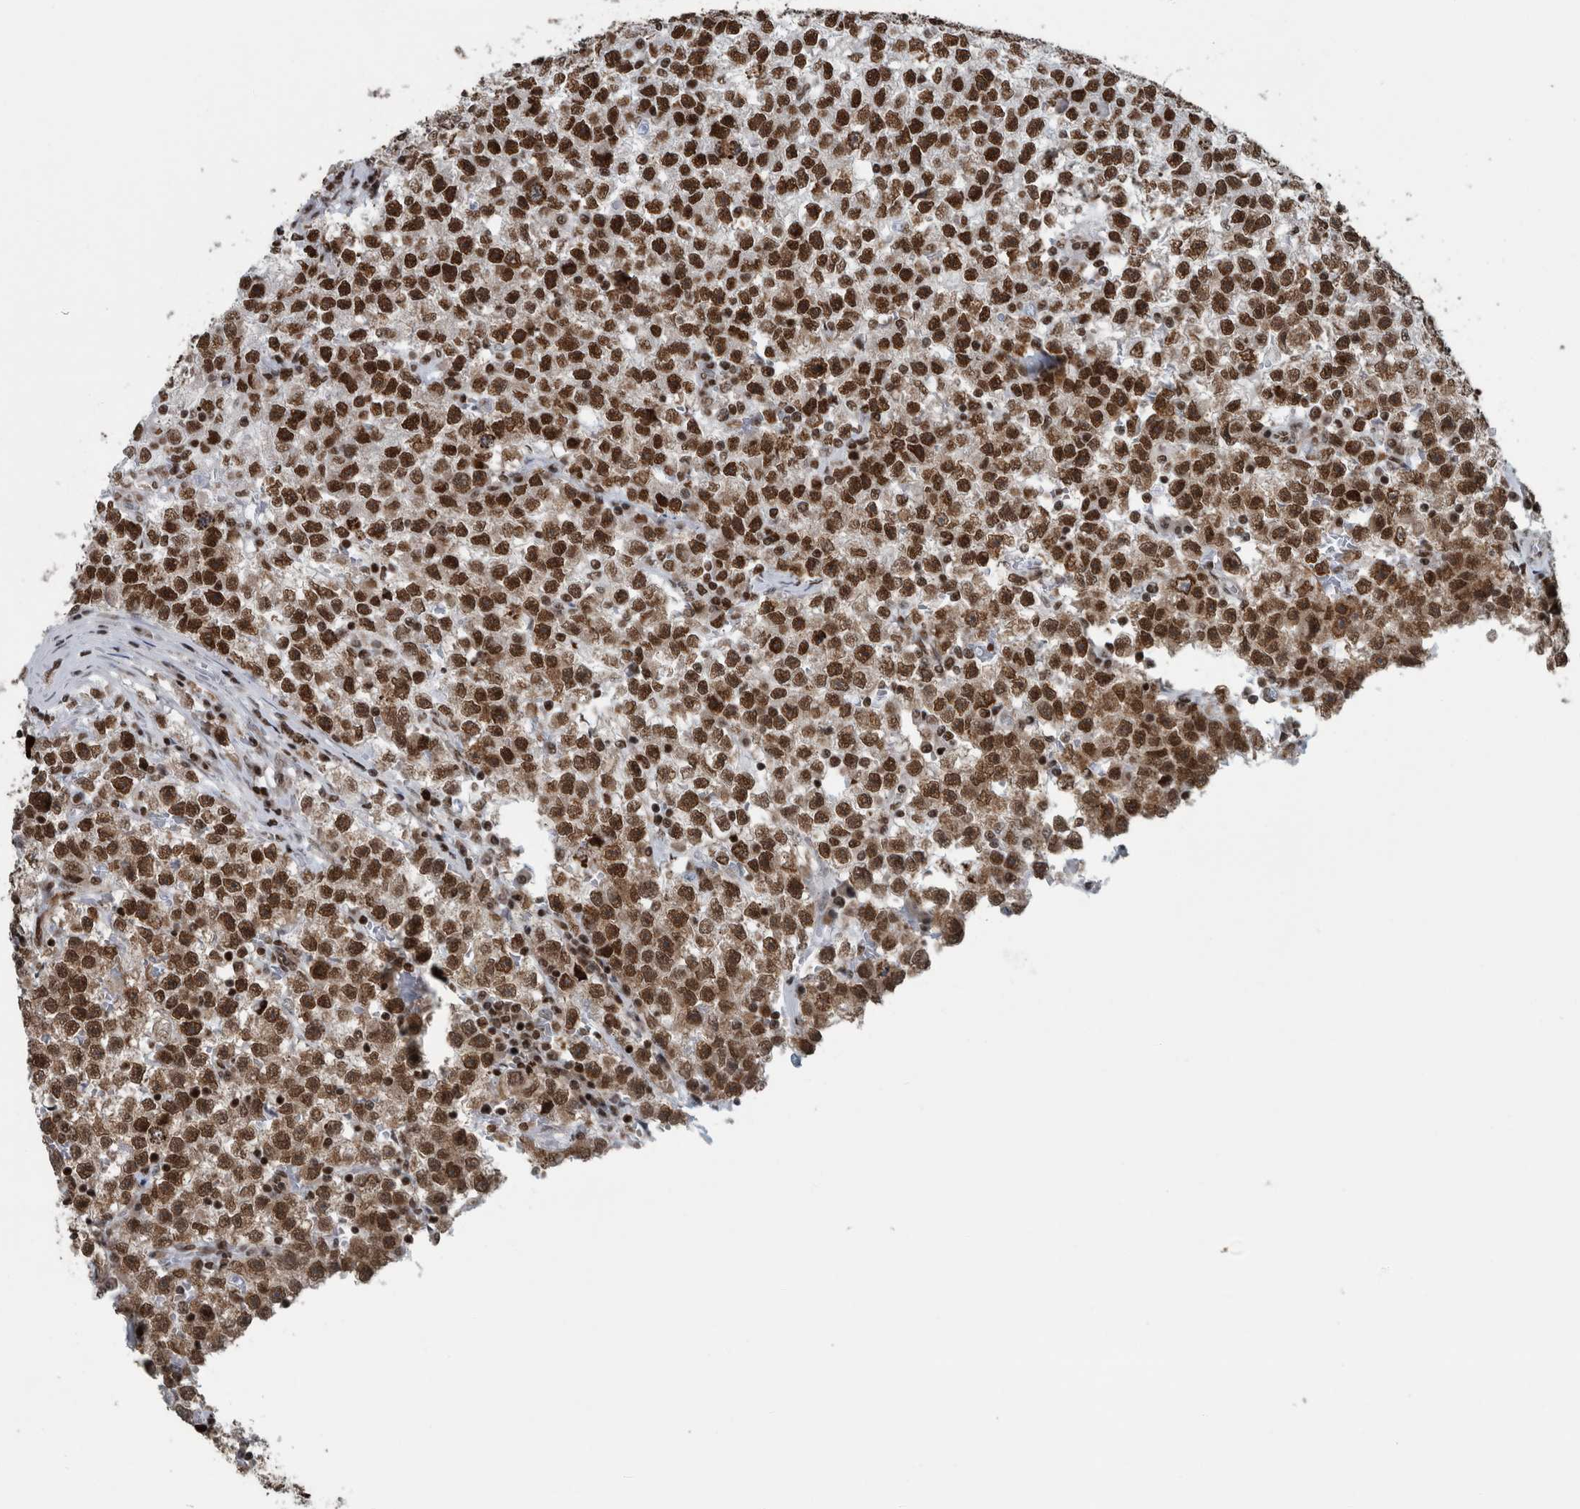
{"staining": {"intensity": "strong", "quantity": ">75%", "location": "nuclear"}, "tissue": "testis cancer", "cell_type": "Tumor cells", "image_type": "cancer", "snomed": [{"axis": "morphology", "description": "Seminoma, NOS"}, {"axis": "topography", "description": "Testis"}], "caption": "Protein expression analysis of testis cancer (seminoma) shows strong nuclear expression in about >75% of tumor cells.", "gene": "DNMT3A", "patient": {"sex": "male", "age": 22}}